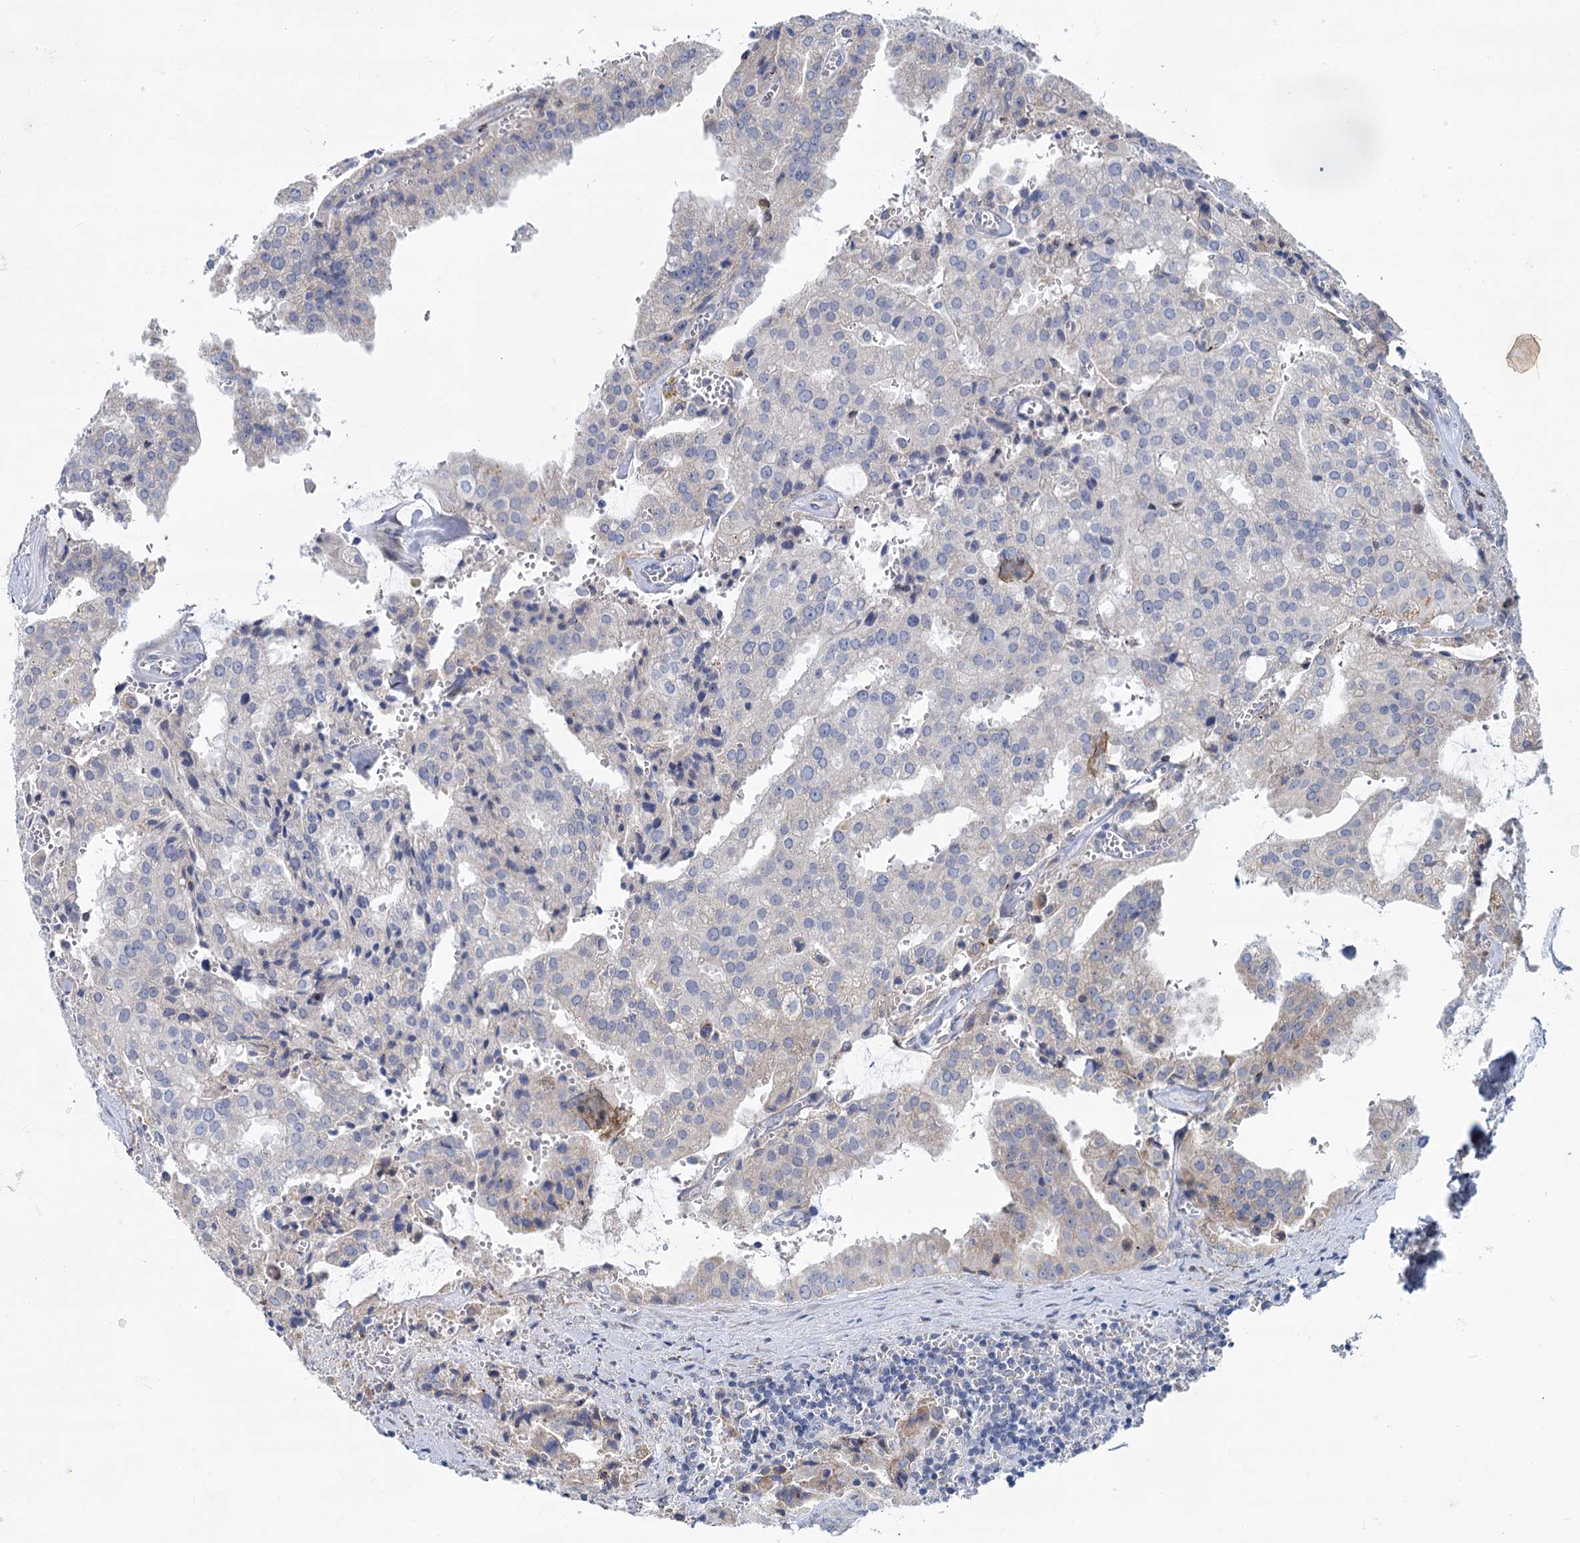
{"staining": {"intensity": "negative", "quantity": "none", "location": "none"}, "tissue": "prostate cancer", "cell_type": "Tumor cells", "image_type": "cancer", "snomed": [{"axis": "morphology", "description": "Adenocarcinoma, High grade"}, {"axis": "topography", "description": "Prostate"}], "caption": "The photomicrograph displays no significant staining in tumor cells of prostate adenocarcinoma (high-grade). (DAB immunohistochemistry (IHC) visualized using brightfield microscopy, high magnification).", "gene": "PRSS35", "patient": {"sex": "male", "age": 68}}